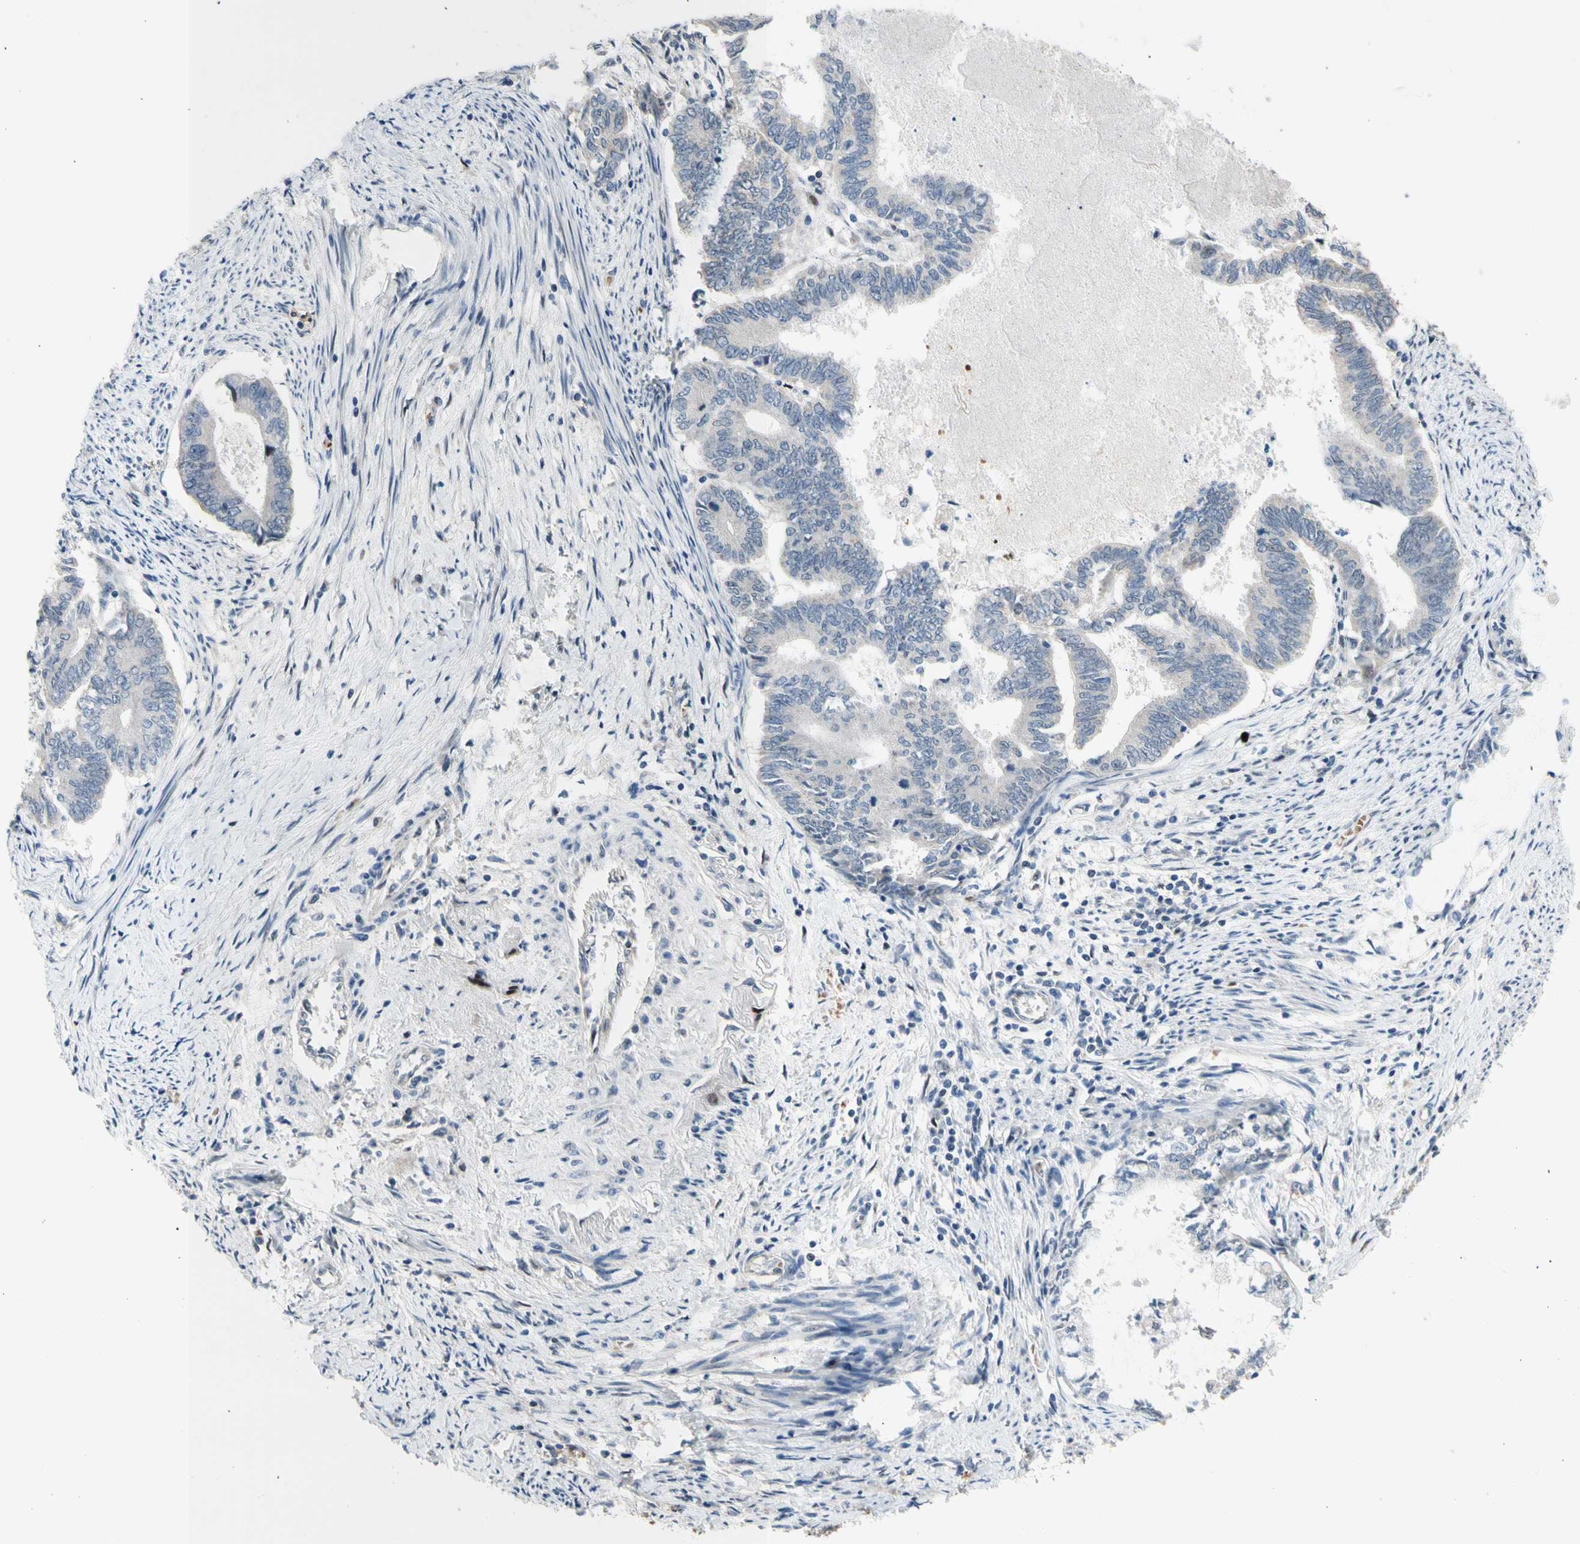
{"staining": {"intensity": "negative", "quantity": "none", "location": "none"}, "tissue": "endometrial cancer", "cell_type": "Tumor cells", "image_type": "cancer", "snomed": [{"axis": "morphology", "description": "Adenocarcinoma, NOS"}, {"axis": "topography", "description": "Endometrium"}], "caption": "The immunohistochemistry histopathology image has no significant expression in tumor cells of endometrial cancer (adenocarcinoma) tissue. Brightfield microscopy of IHC stained with DAB (brown) and hematoxylin (blue), captured at high magnification.", "gene": "ZNF184", "patient": {"sex": "female", "age": 86}}